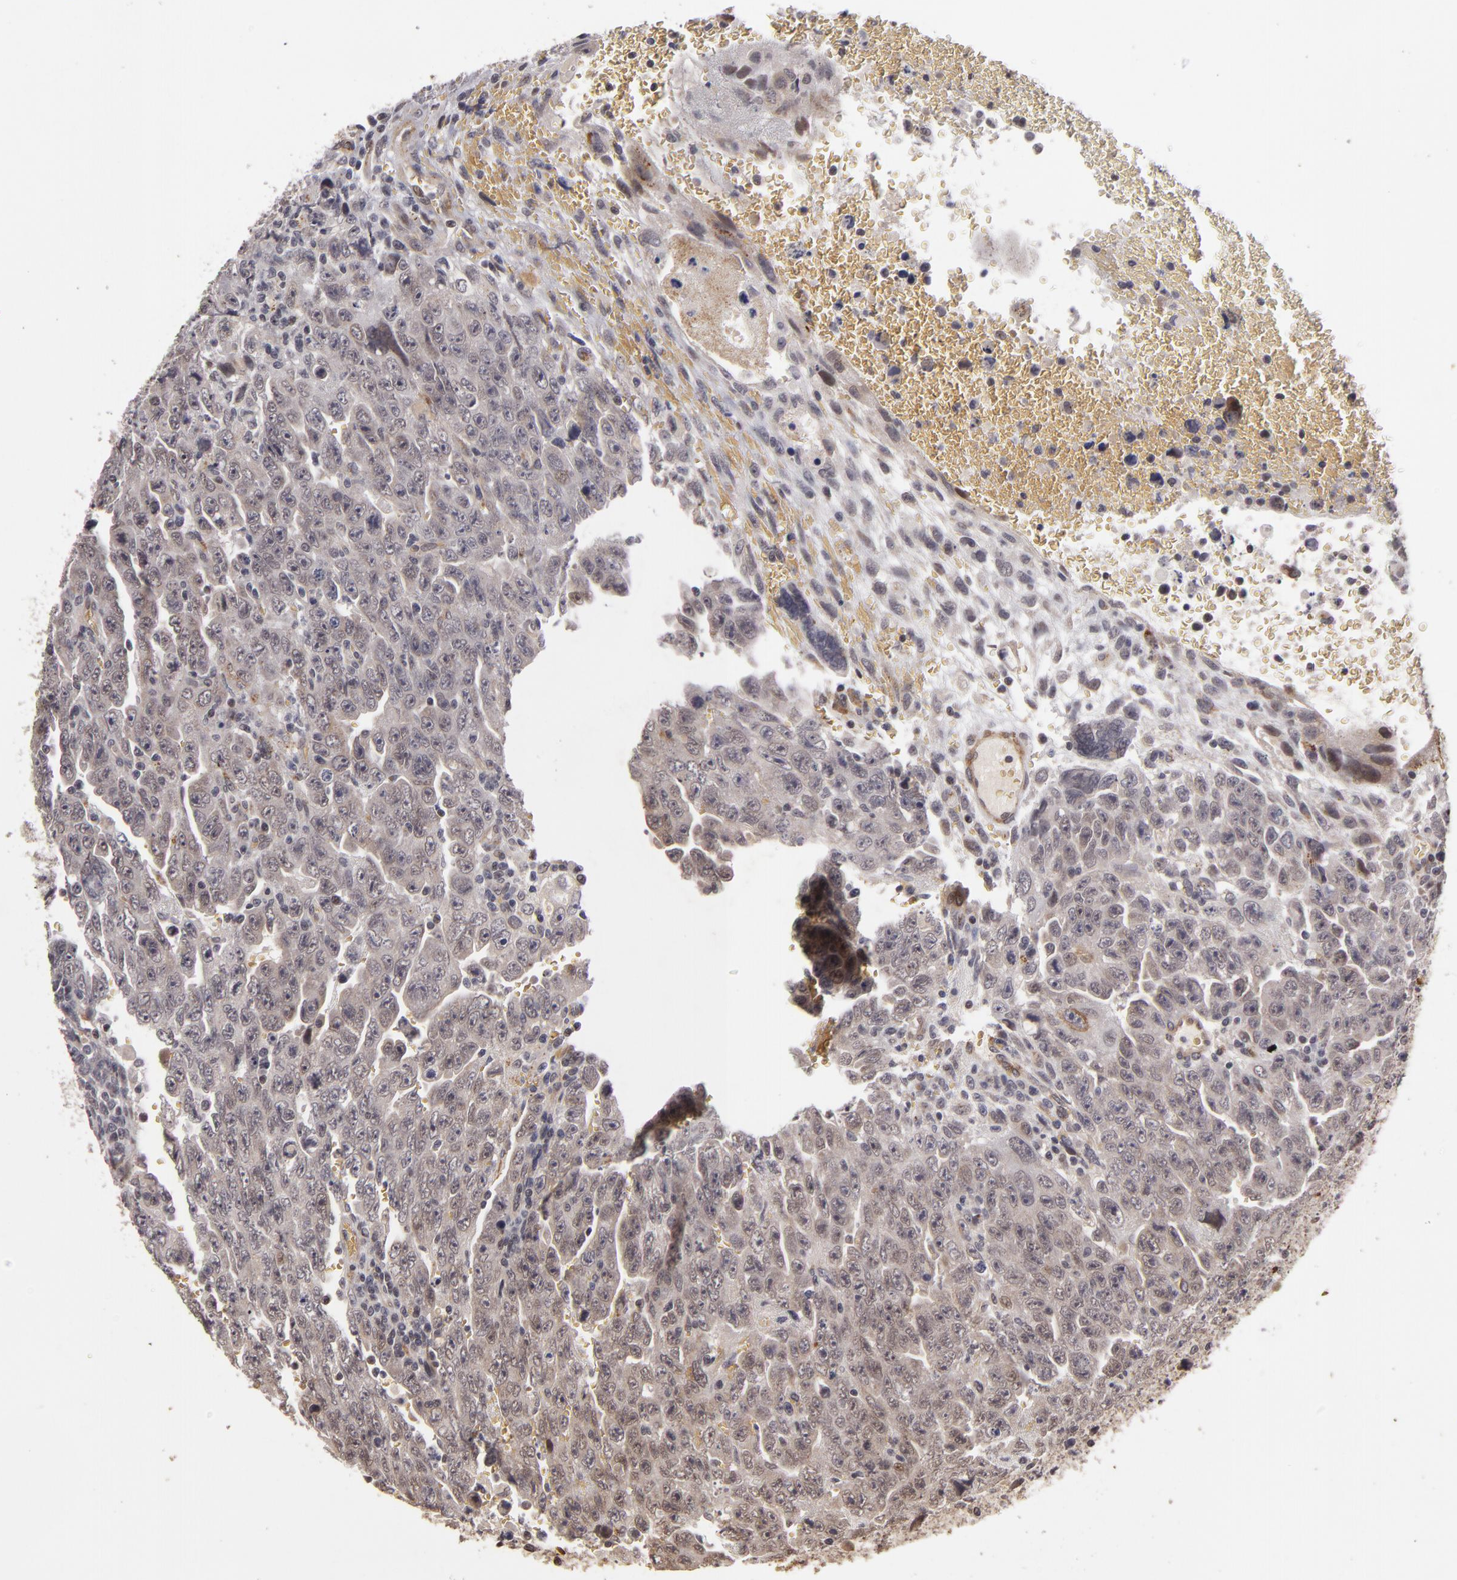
{"staining": {"intensity": "weak", "quantity": "<25%", "location": "cytoplasmic/membranous"}, "tissue": "testis cancer", "cell_type": "Tumor cells", "image_type": "cancer", "snomed": [{"axis": "morphology", "description": "Carcinoma, Embryonal, NOS"}, {"axis": "topography", "description": "Testis"}], "caption": "Tumor cells are negative for protein expression in human testis cancer (embryonal carcinoma).", "gene": "DFFA", "patient": {"sex": "male", "age": 28}}